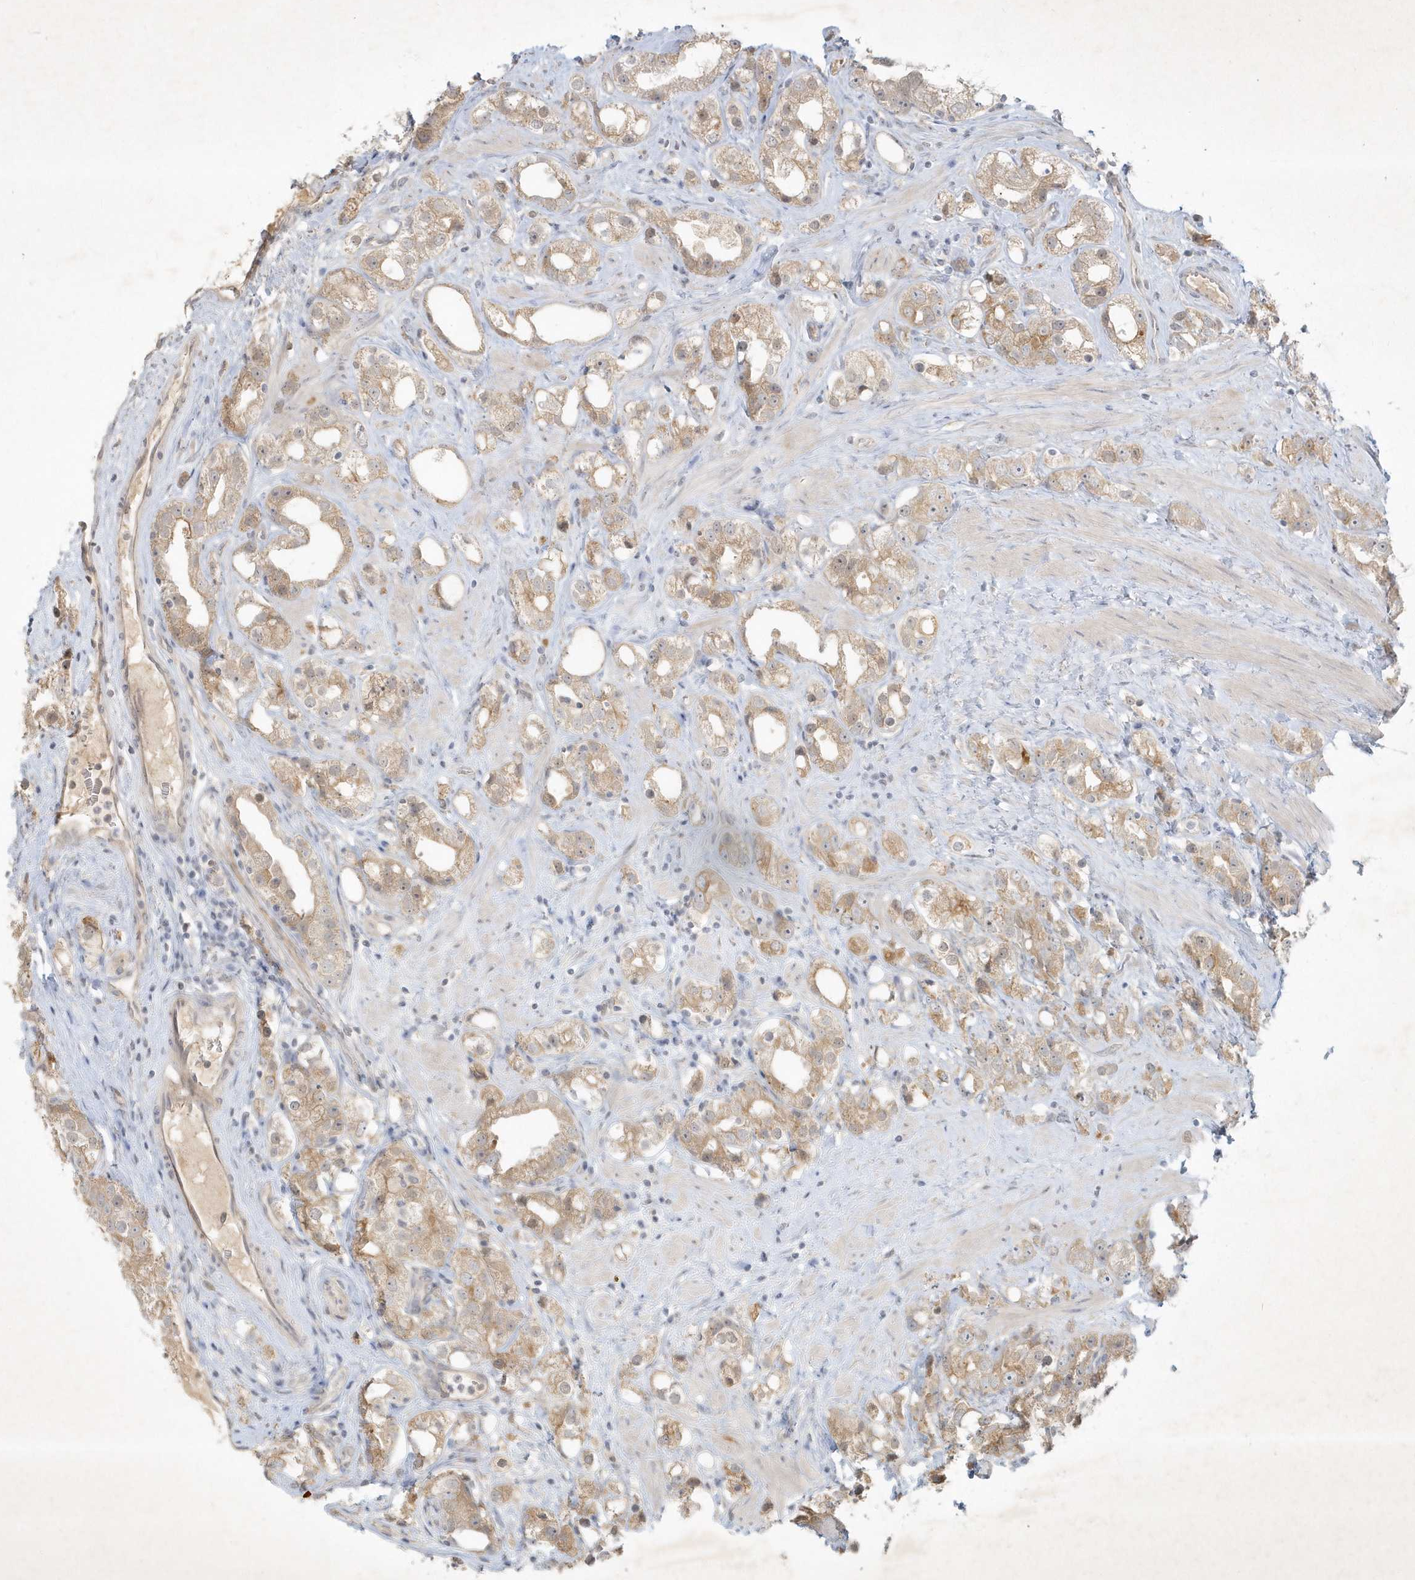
{"staining": {"intensity": "moderate", "quantity": ">75%", "location": "cytoplasmic/membranous"}, "tissue": "prostate cancer", "cell_type": "Tumor cells", "image_type": "cancer", "snomed": [{"axis": "morphology", "description": "Adenocarcinoma, NOS"}, {"axis": "topography", "description": "Prostate"}], "caption": "Approximately >75% of tumor cells in human prostate cancer show moderate cytoplasmic/membranous protein expression as visualized by brown immunohistochemical staining.", "gene": "BOD1", "patient": {"sex": "male", "age": 79}}